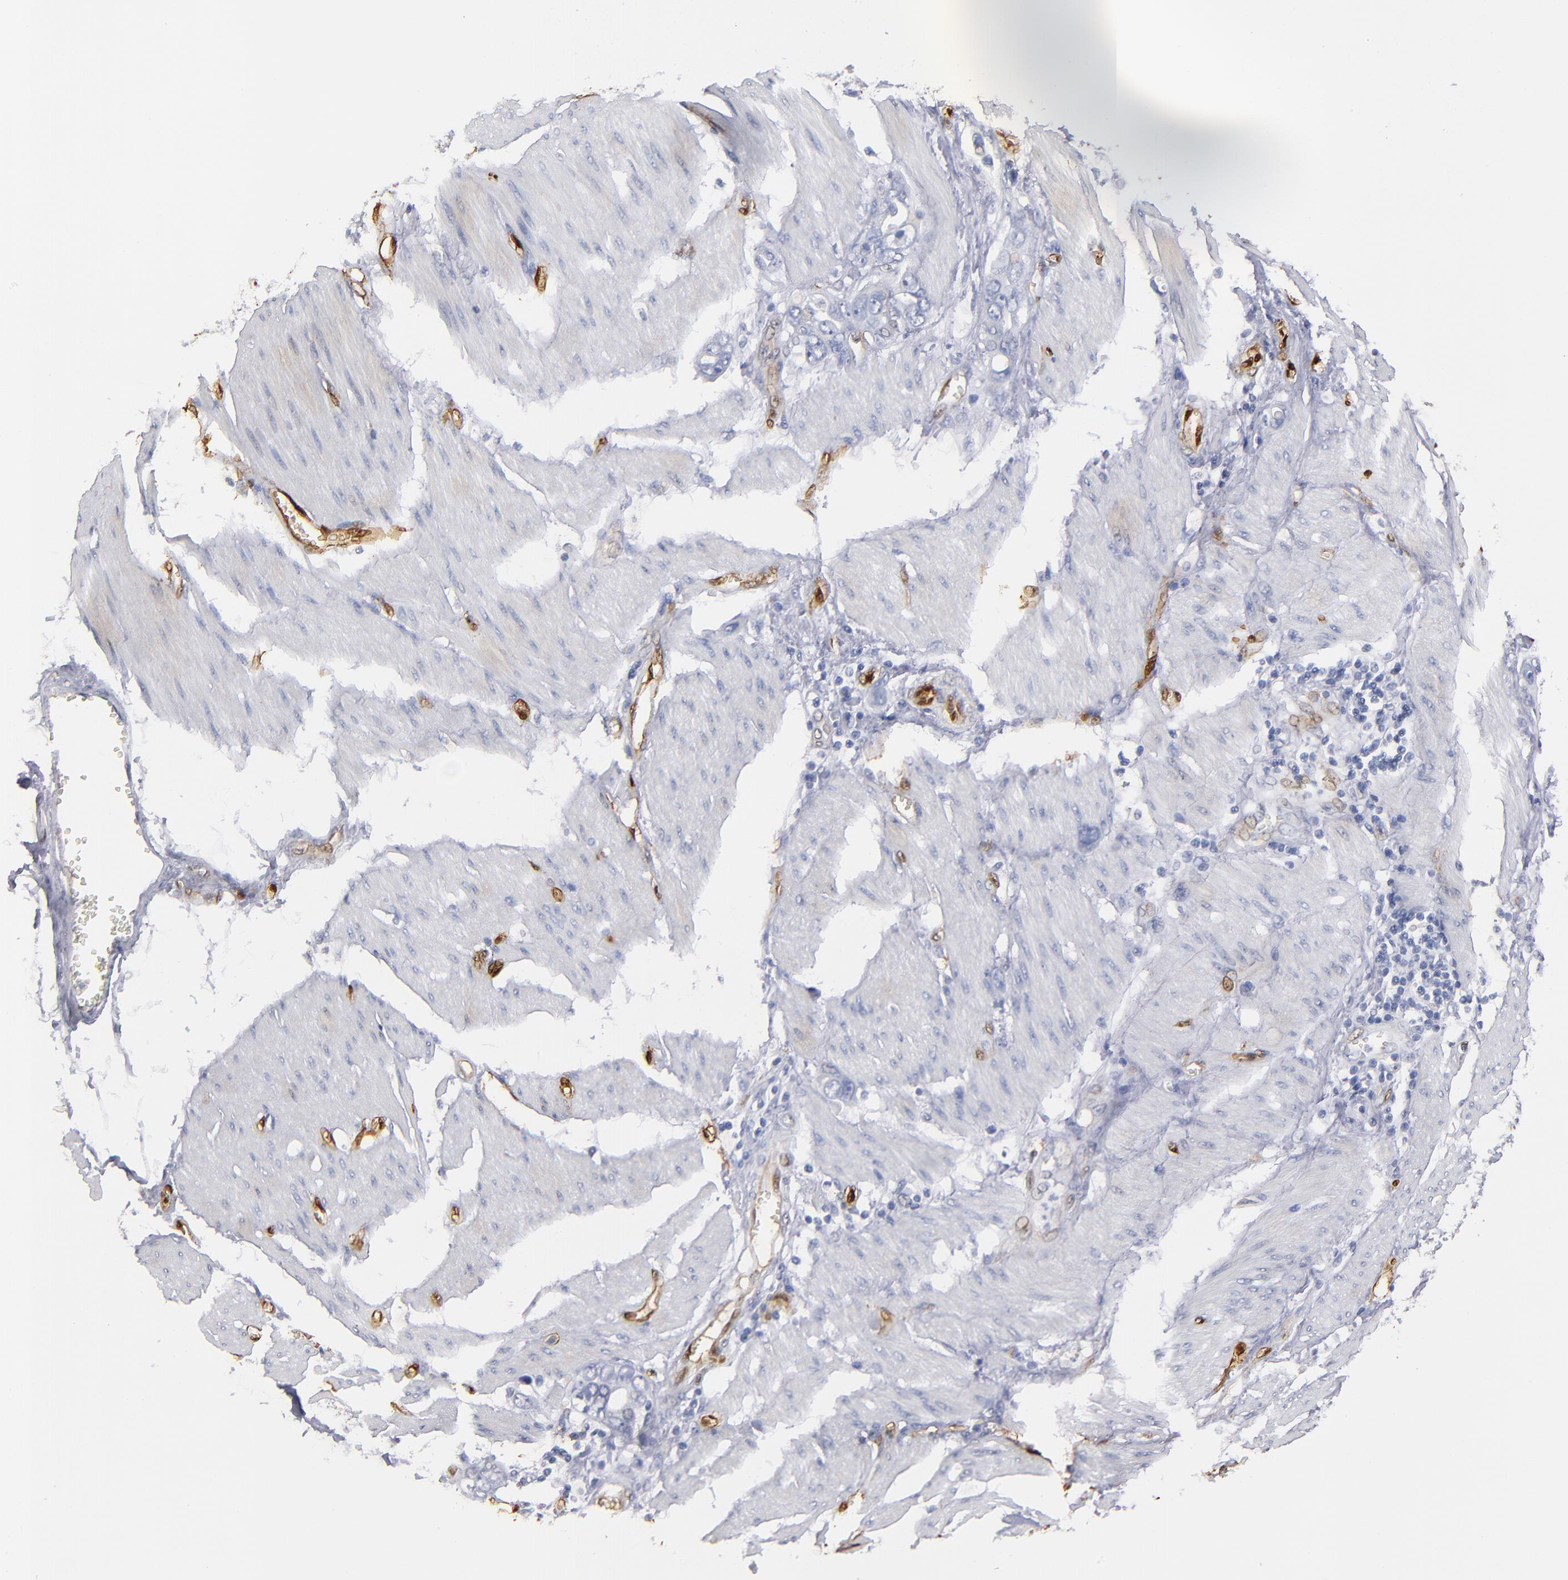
{"staining": {"intensity": "negative", "quantity": "none", "location": "none"}, "tissue": "stomach cancer", "cell_type": "Tumor cells", "image_type": "cancer", "snomed": [{"axis": "morphology", "description": "Adenocarcinoma, NOS"}, {"axis": "topography", "description": "Stomach"}], "caption": "Stomach adenocarcinoma was stained to show a protein in brown. There is no significant positivity in tumor cells.", "gene": "FABP4", "patient": {"sex": "male", "age": 78}}